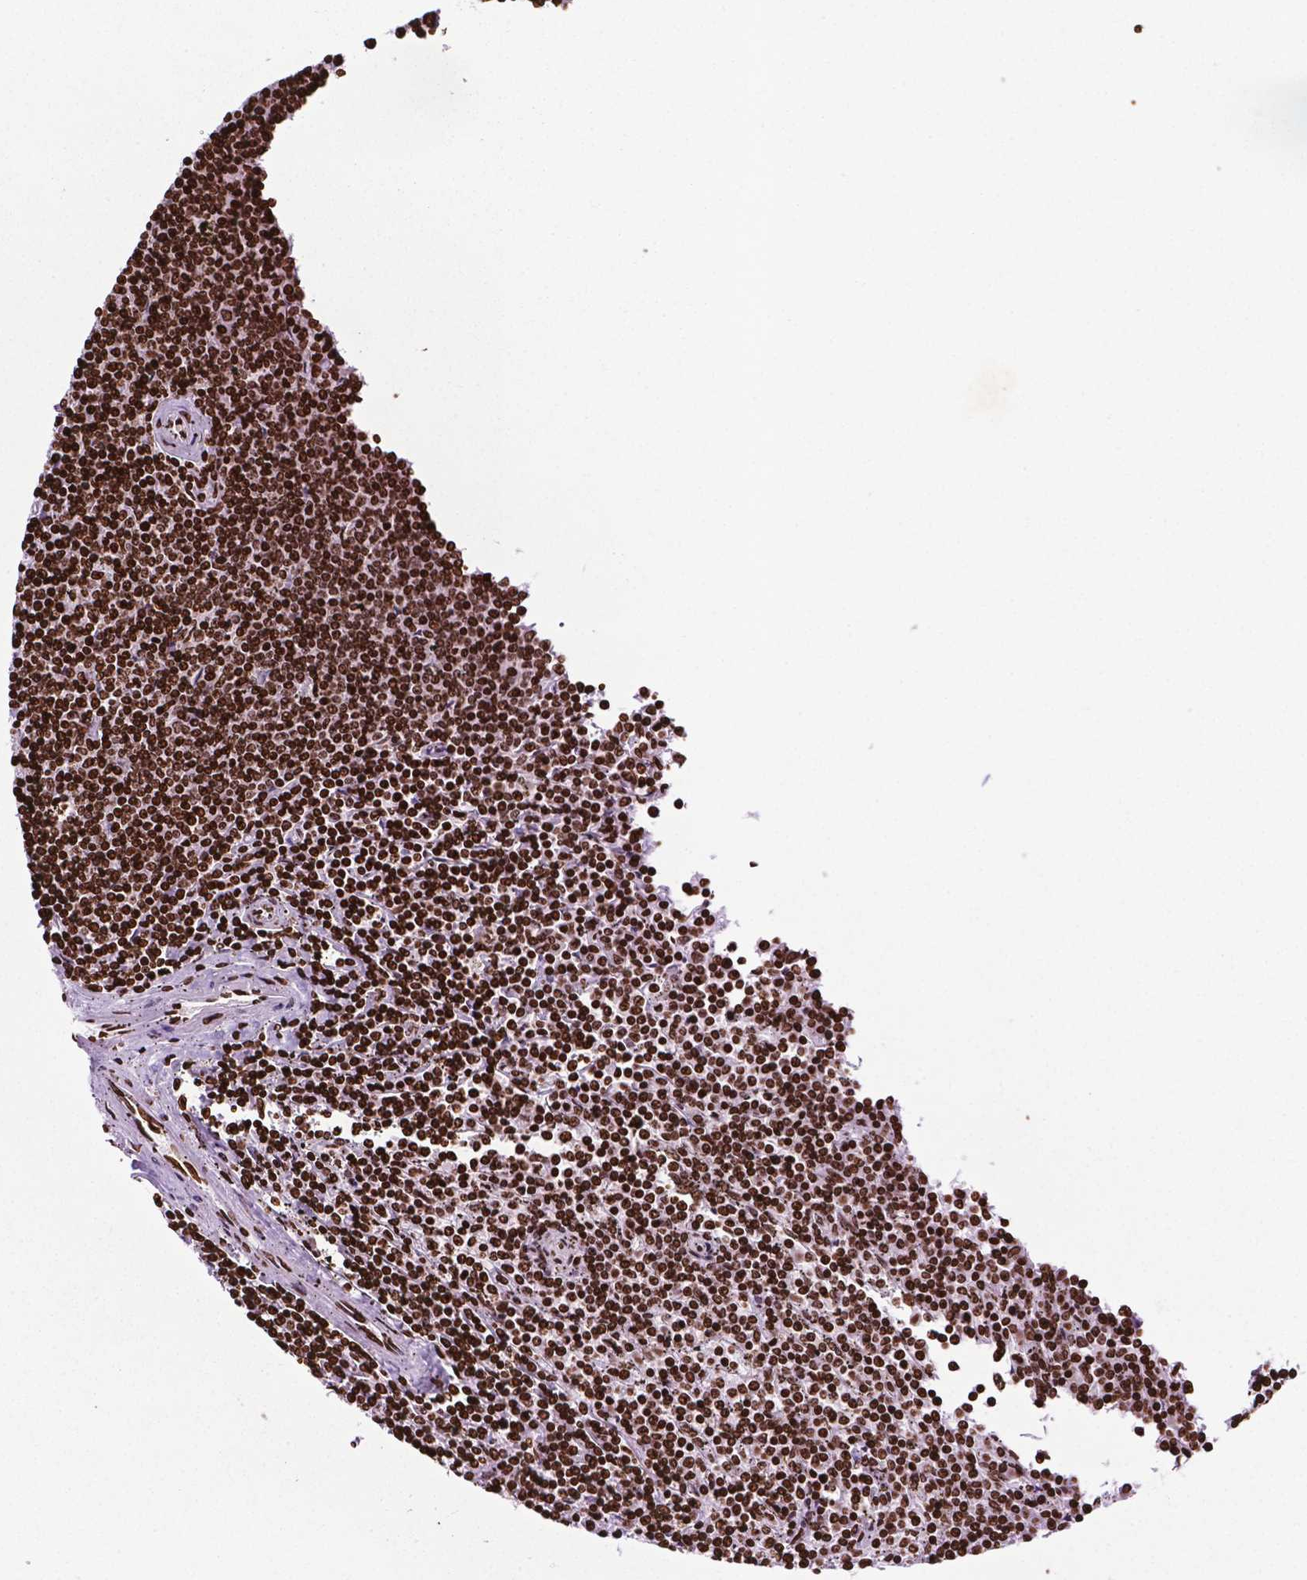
{"staining": {"intensity": "strong", "quantity": ">75%", "location": "nuclear"}, "tissue": "lymphoma", "cell_type": "Tumor cells", "image_type": "cancer", "snomed": [{"axis": "morphology", "description": "Malignant lymphoma, non-Hodgkin's type, Low grade"}, {"axis": "topography", "description": "Spleen"}], "caption": "Lymphoma tissue shows strong nuclear positivity in approximately >75% of tumor cells", "gene": "TMEM250", "patient": {"sex": "female", "age": 50}}